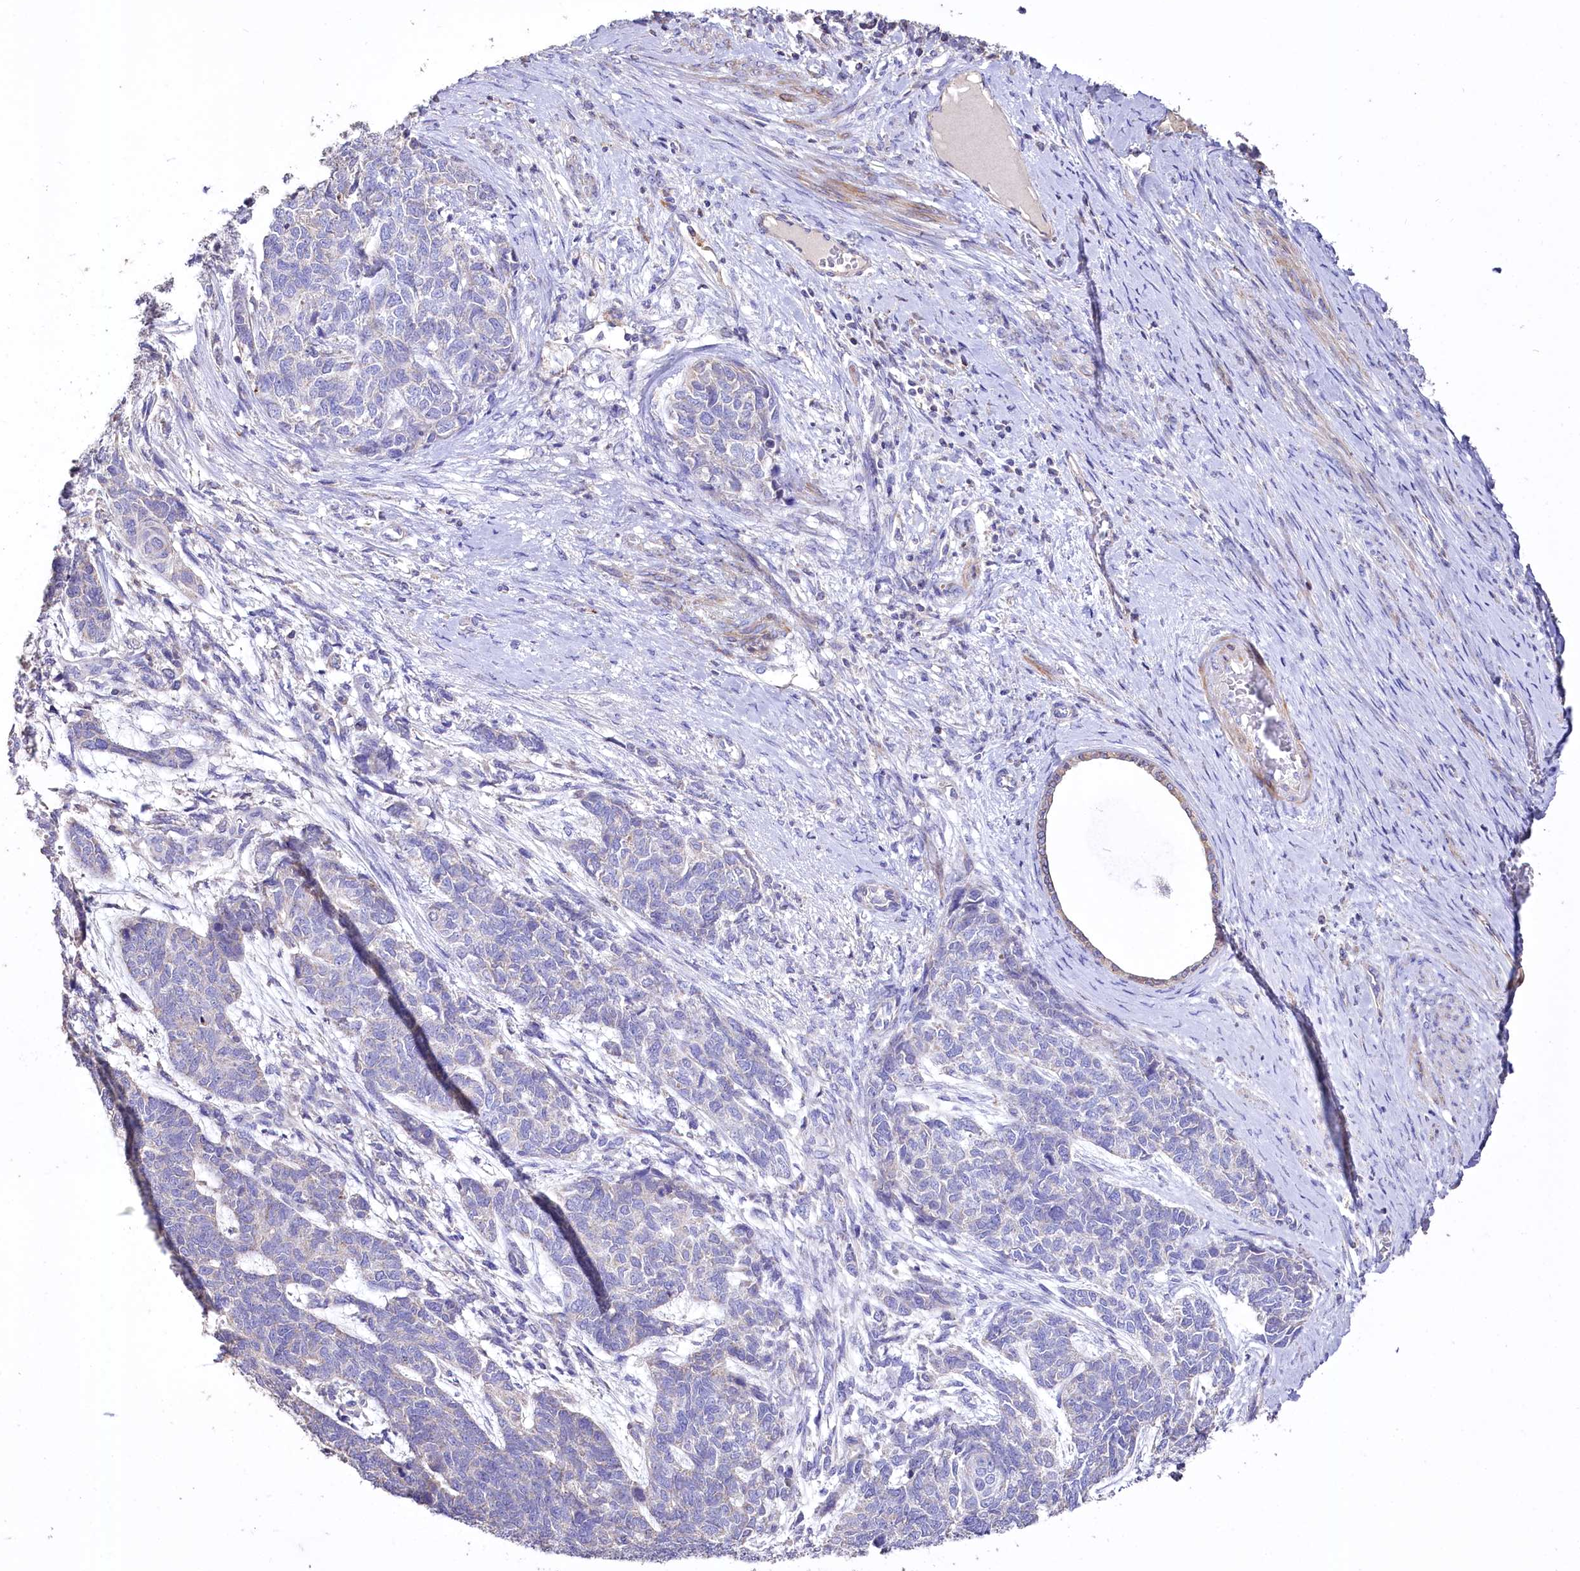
{"staining": {"intensity": "negative", "quantity": "none", "location": "none"}, "tissue": "cervical cancer", "cell_type": "Tumor cells", "image_type": "cancer", "snomed": [{"axis": "morphology", "description": "Squamous cell carcinoma, NOS"}, {"axis": "topography", "description": "Cervix"}], "caption": "There is no significant positivity in tumor cells of cervical squamous cell carcinoma.", "gene": "PTER", "patient": {"sex": "female", "age": 63}}